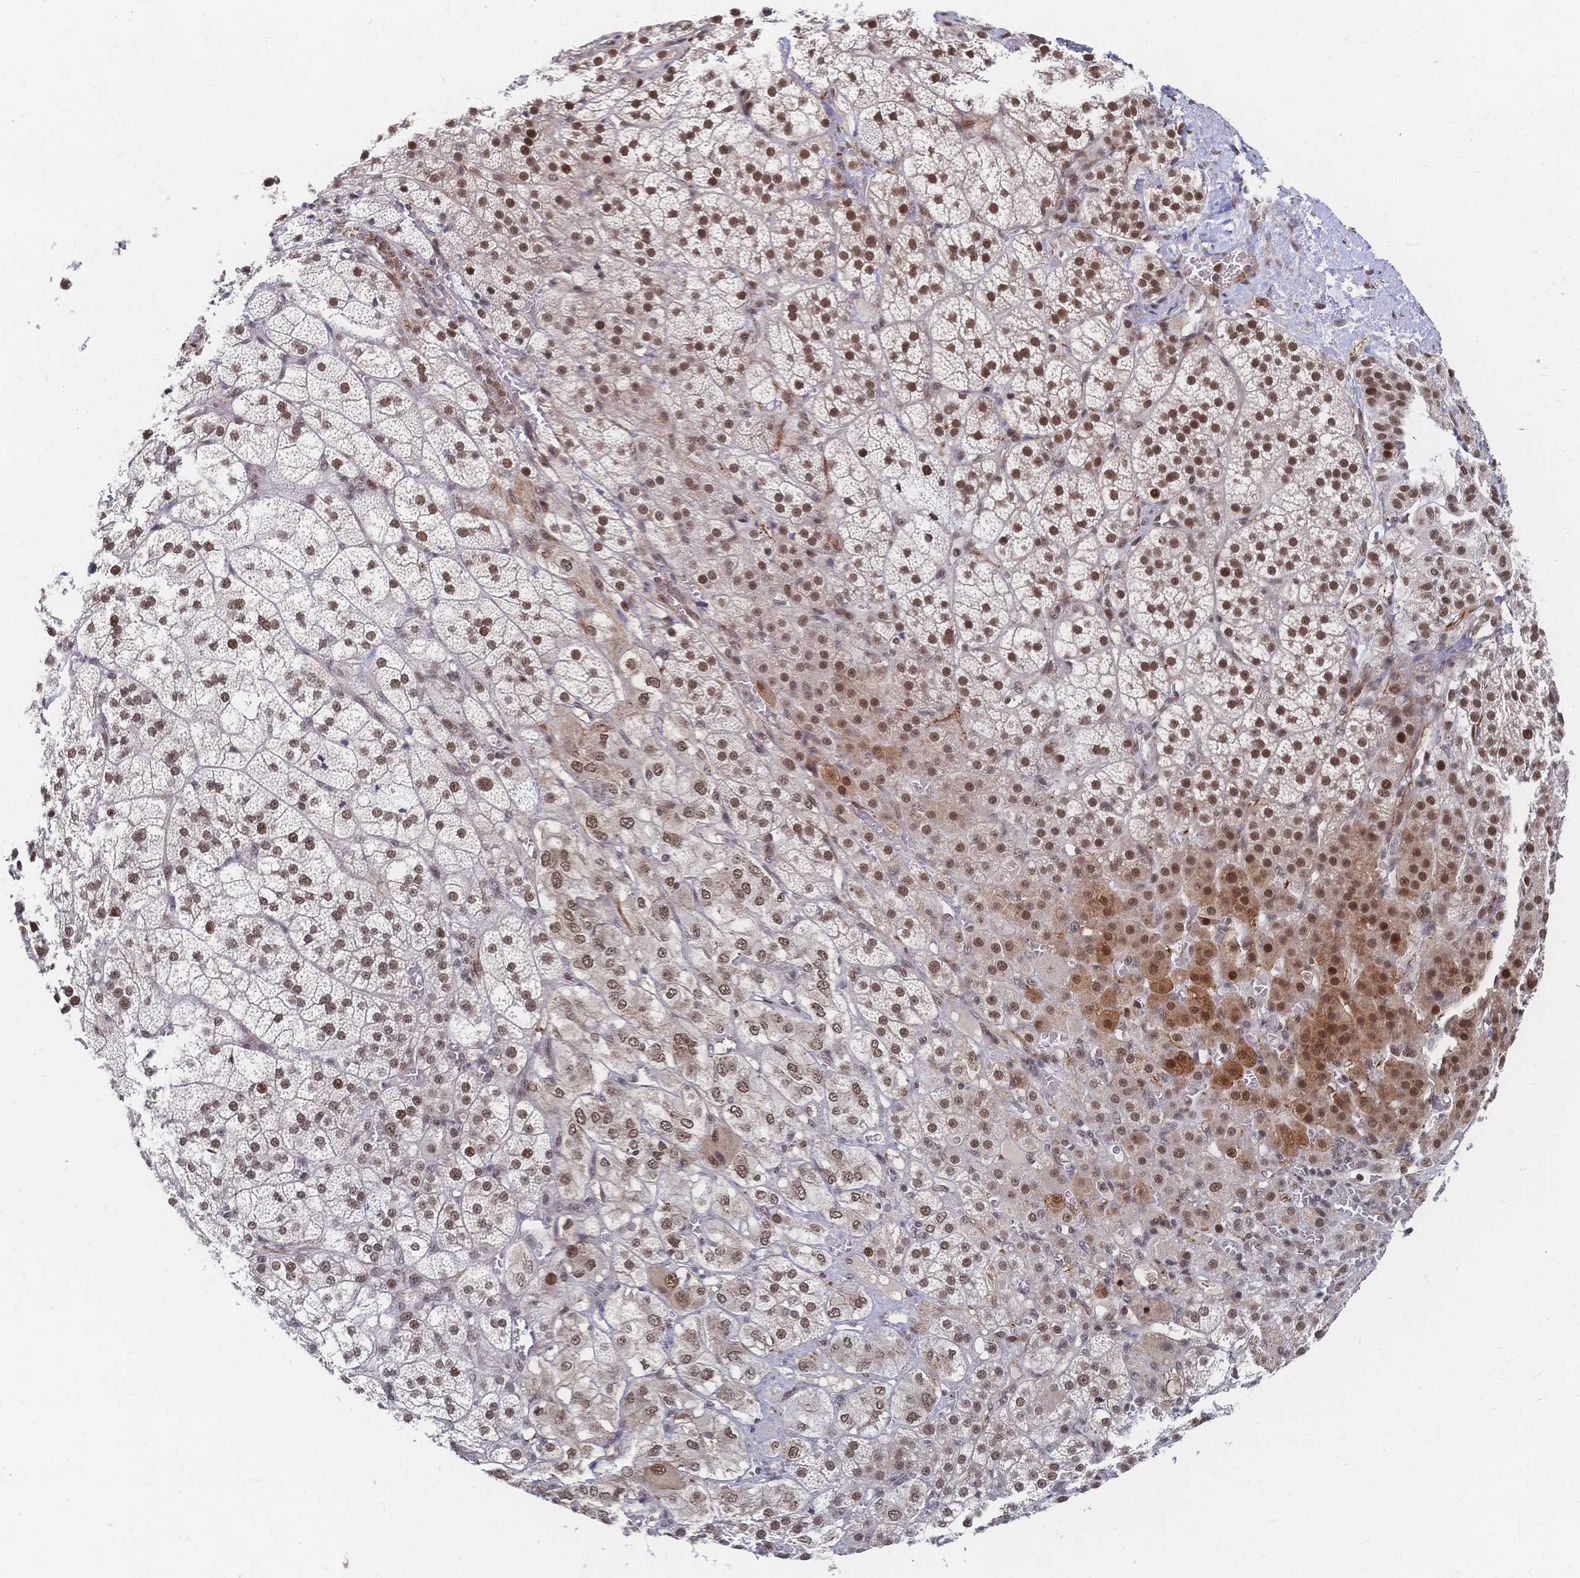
{"staining": {"intensity": "strong", "quantity": ">75%", "location": "nuclear"}, "tissue": "adrenal gland", "cell_type": "Glandular cells", "image_type": "normal", "snomed": [{"axis": "morphology", "description": "Normal tissue, NOS"}, {"axis": "topography", "description": "Adrenal gland"}], "caption": "Immunohistochemical staining of benign human adrenal gland demonstrates high levels of strong nuclear expression in approximately >75% of glandular cells.", "gene": "NELFA", "patient": {"sex": "female", "age": 60}}